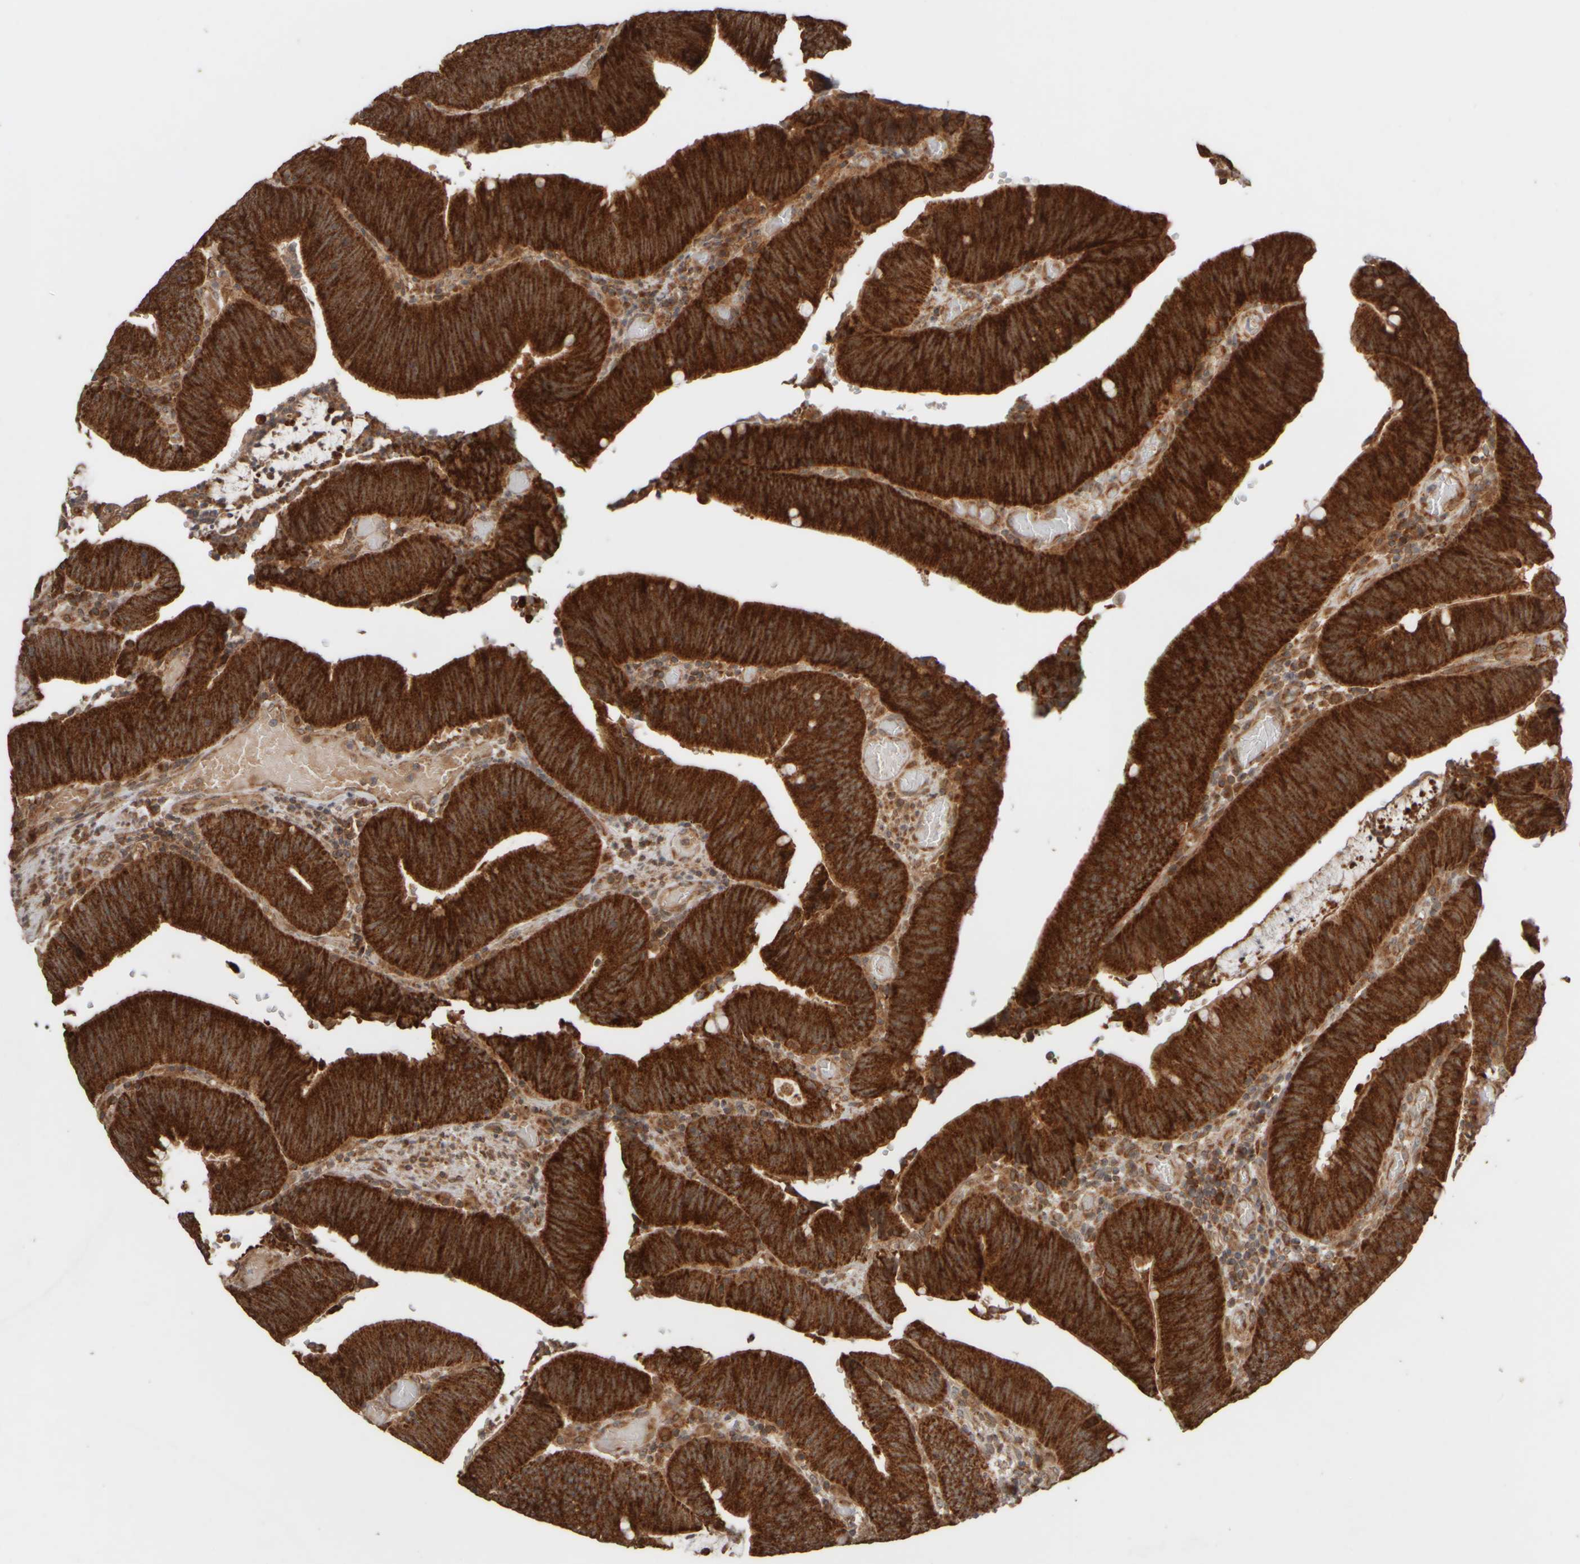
{"staining": {"intensity": "strong", "quantity": ">75%", "location": "cytoplasmic/membranous"}, "tissue": "colorectal cancer", "cell_type": "Tumor cells", "image_type": "cancer", "snomed": [{"axis": "morphology", "description": "Normal tissue, NOS"}, {"axis": "morphology", "description": "Adenocarcinoma, NOS"}, {"axis": "topography", "description": "Rectum"}], "caption": "A brown stain labels strong cytoplasmic/membranous positivity of a protein in human colorectal cancer (adenocarcinoma) tumor cells.", "gene": "EIF2B3", "patient": {"sex": "female", "age": 66}}